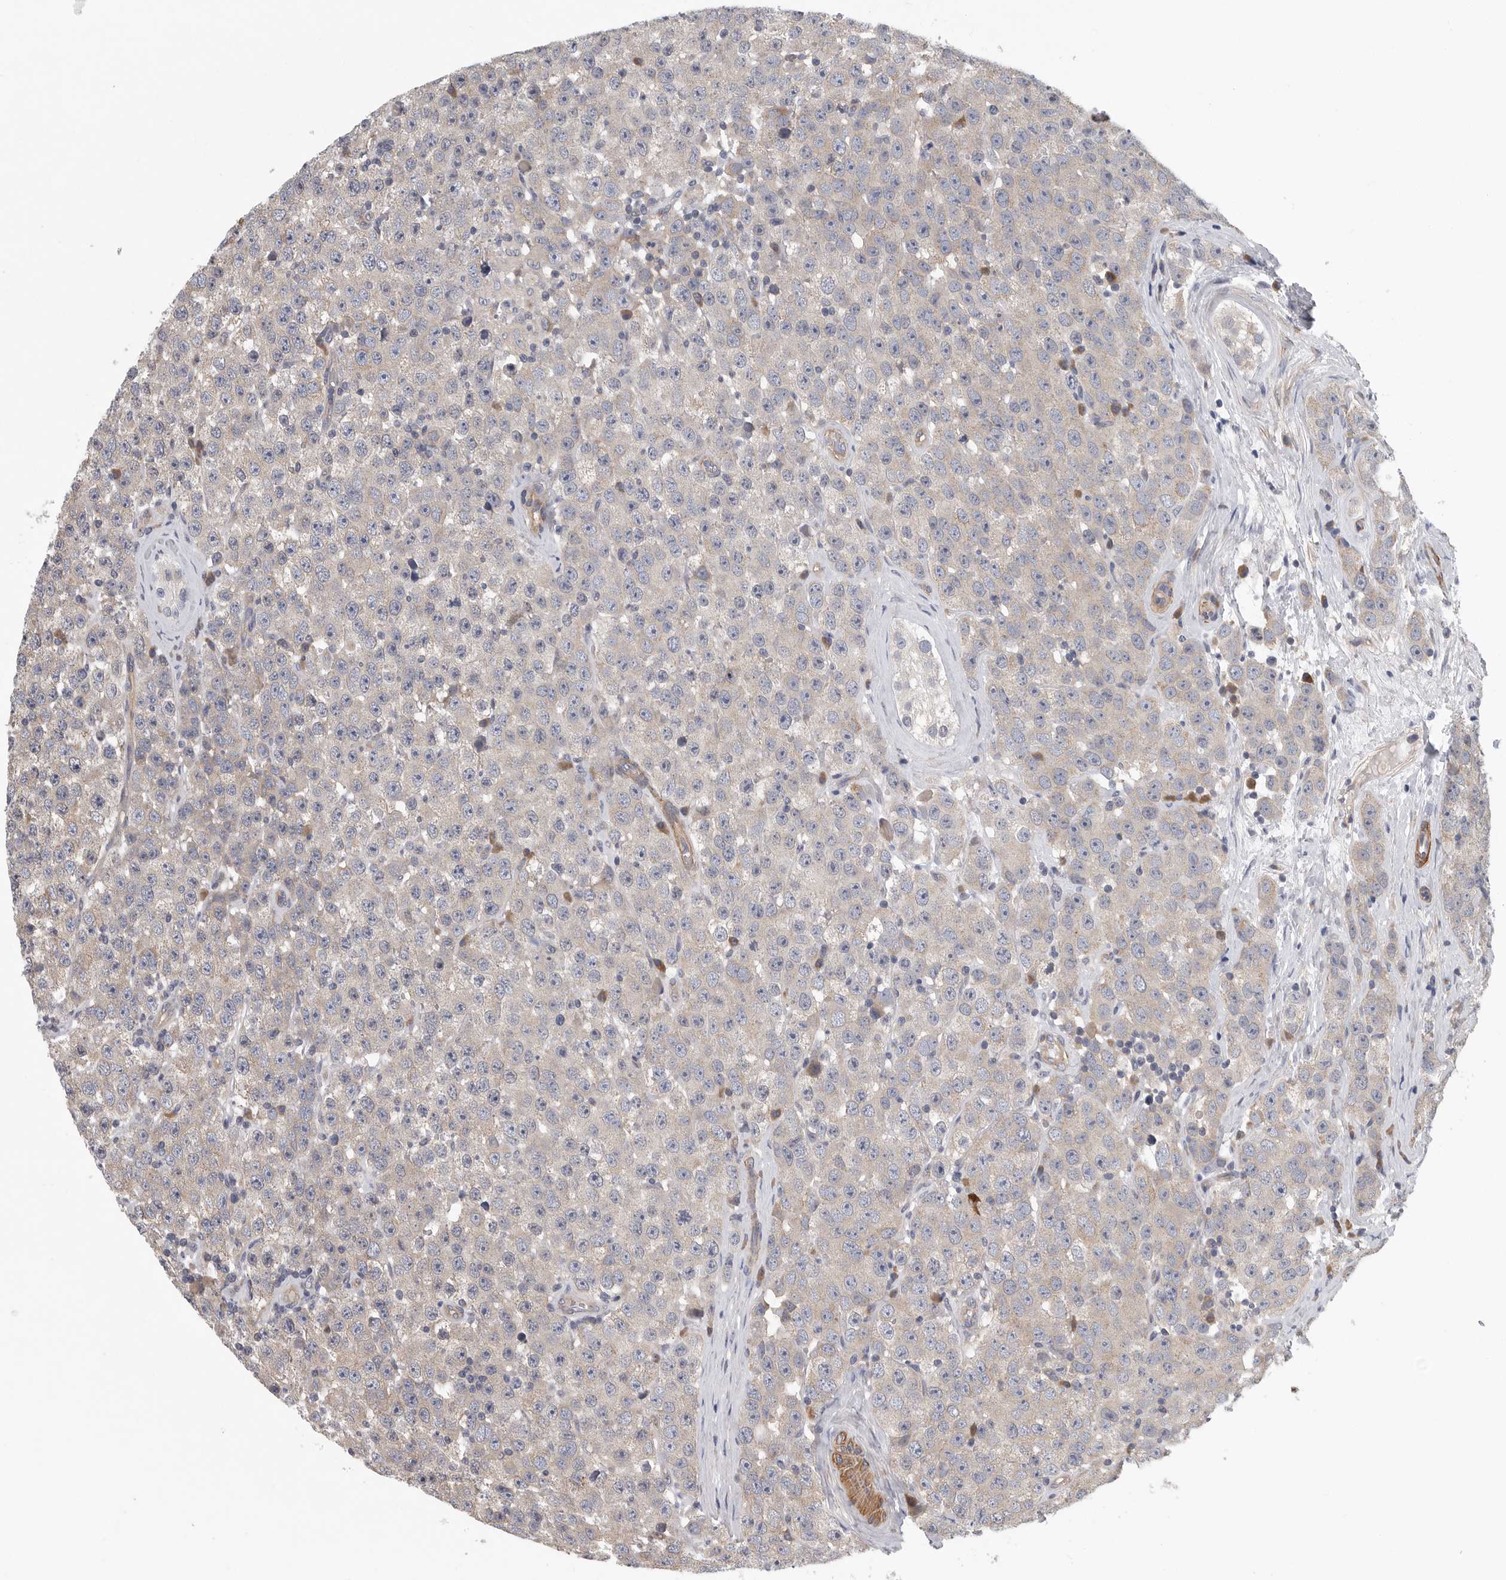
{"staining": {"intensity": "weak", "quantity": "<25%", "location": "cytoplasmic/membranous"}, "tissue": "testis cancer", "cell_type": "Tumor cells", "image_type": "cancer", "snomed": [{"axis": "morphology", "description": "Seminoma, NOS"}, {"axis": "morphology", "description": "Carcinoma, Embryonal, NOS"}, {"axis": "topography", "description": "Testis"}], "caption": "This image is of testis cancer stained with immunohistochemistry (IHC) to label a protein in brown with the nuclei are counter-stained blue. There is no expression in tumor cells.", "gene": "OXR1", "patient": {"sex": "male", "age": 28}}